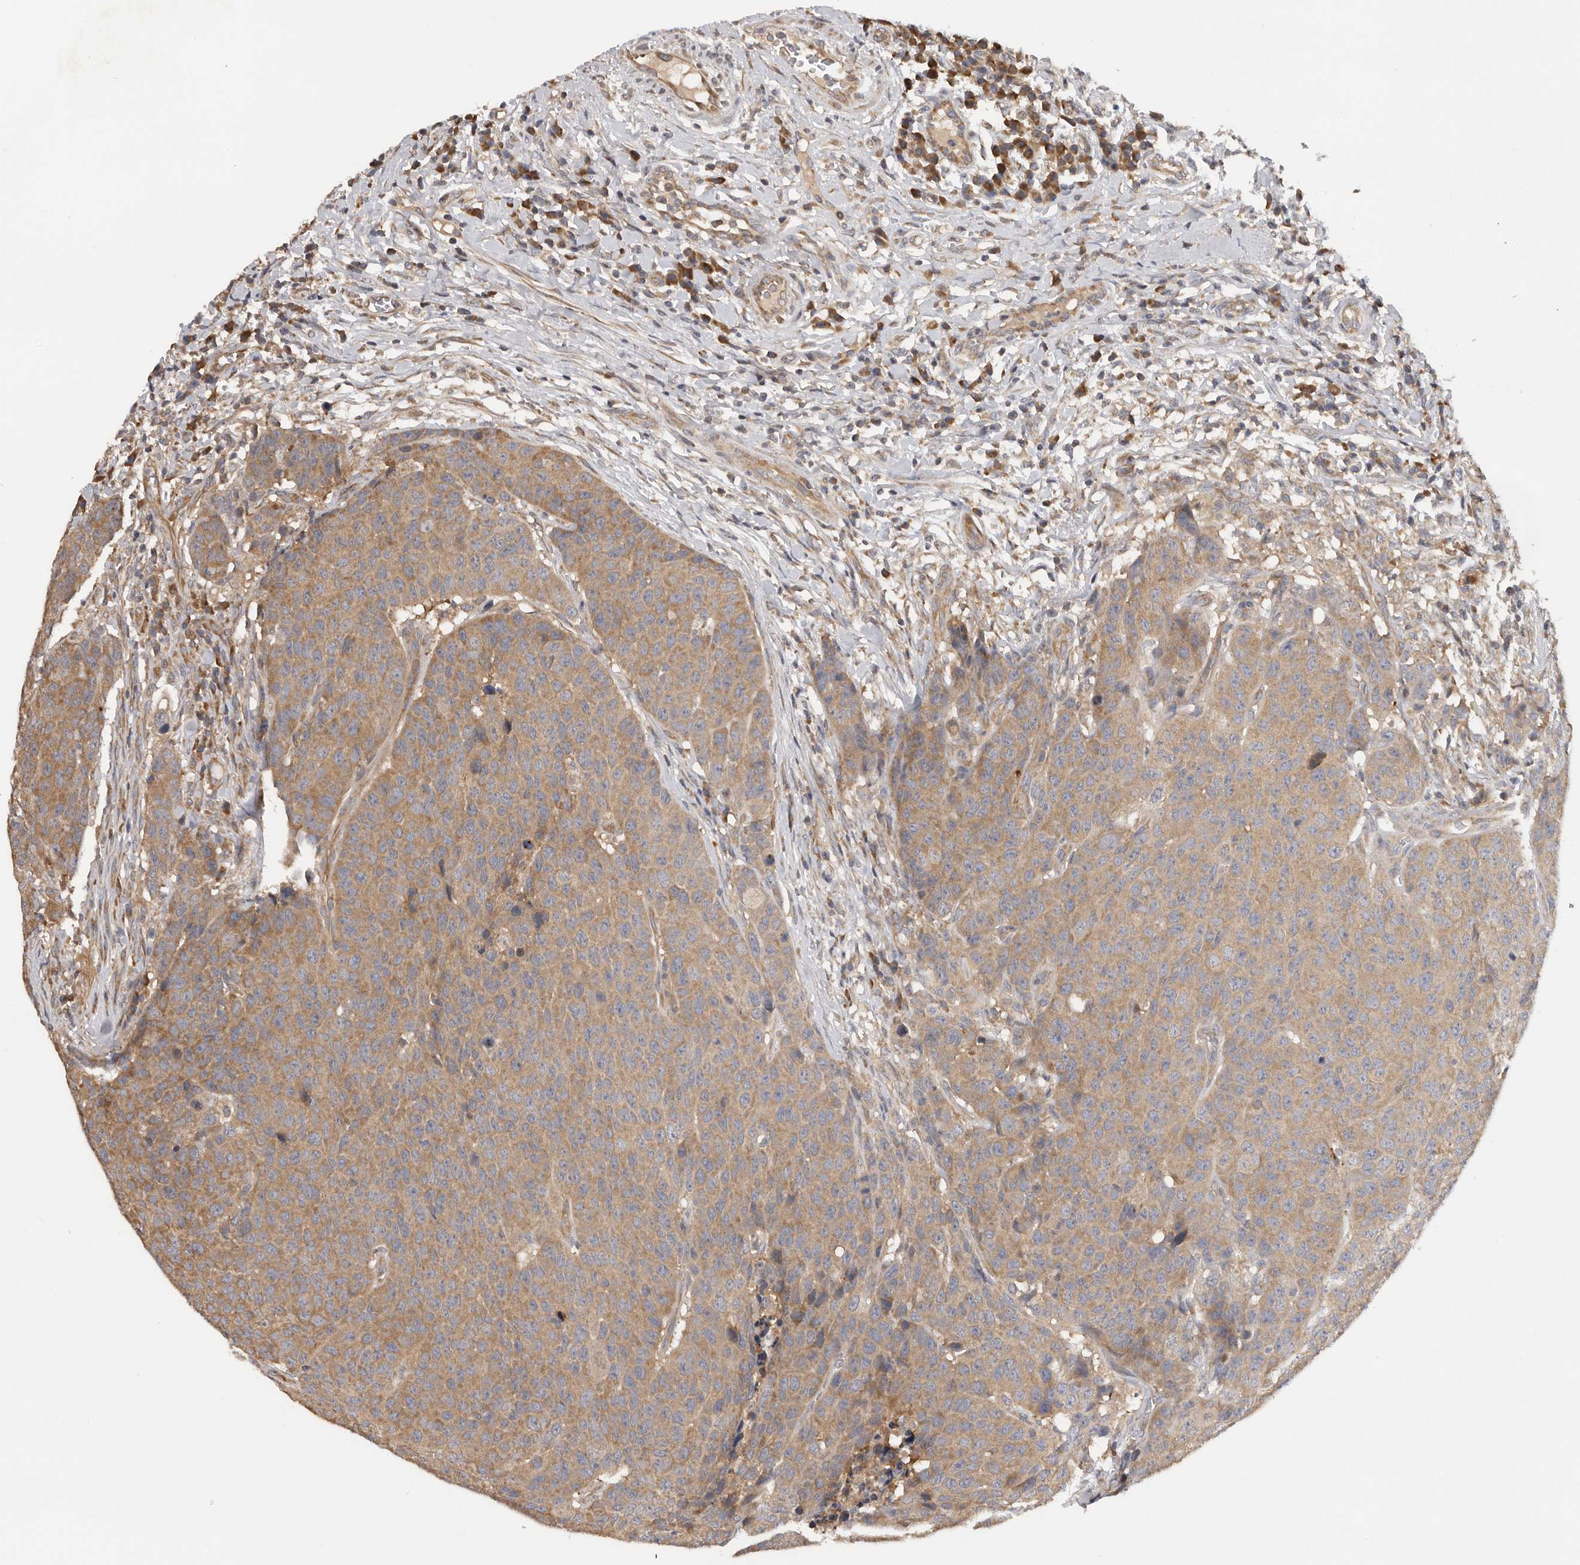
{"staining": {"intensity": "moderate", "quantity": ">75%", "location": "cytoplasmic/membranous"}, "tissue": "head and neck cancer", "cell_type": "Tumor cells", "image_type": "cancer", "snomed": [{"axis": "morphology", "description": "Squamous cell carcinoma, NOS"}, {"axis": "topography", "description": "Head-Neck"}], "caption": "Immunohistochemistry (IHC) micrograph of neoplastic tissue: human head and neck cancer stained using IHC shows medium levels of moderate protein expression localized specifically in the cytoplasmic/membranous of tumor cells, appearing as a cytoplasmic/membranous brown color.", "gene": "PPP1R42", "patient": {"sex": "male", "age": 66}}